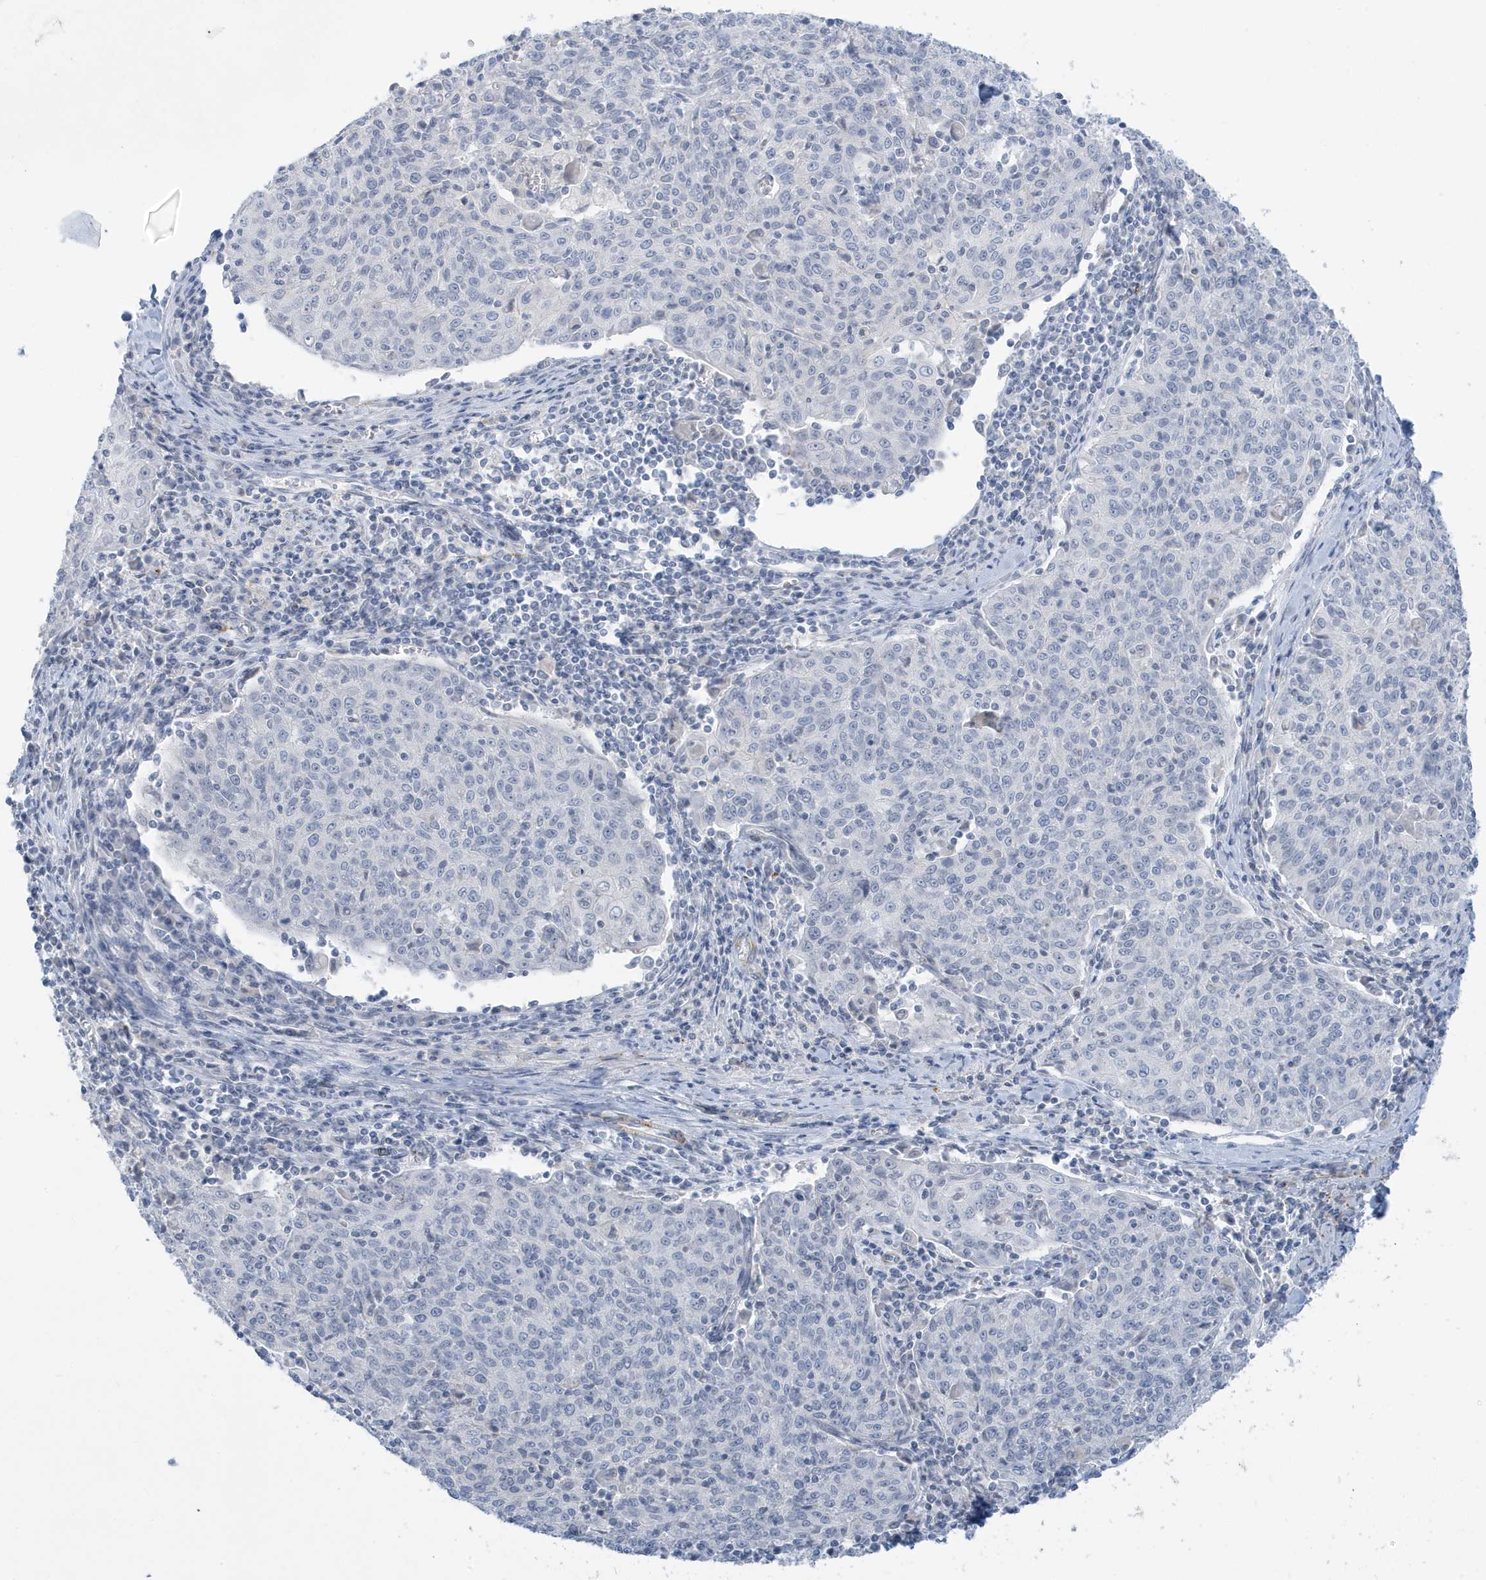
{"staining": {"intensity": "negative", "quantity": "none", "location": "none"}, "tissue": "cervical cancer", "cell_type": "Tumor cells", "image_type": "cancer", "snomed": [{"axis": "morphology", "description": "Squamous cell carcinoma, NOS"}, {"axis": "topography", "description": "Cervix"}], "caption": "Photomicrograph shows no significant protein expression in tumor cells of cervical cancer (squamous cell carcinoma).", "gene": "PERM1", "patient": {"sex": "female", "age": 48}}